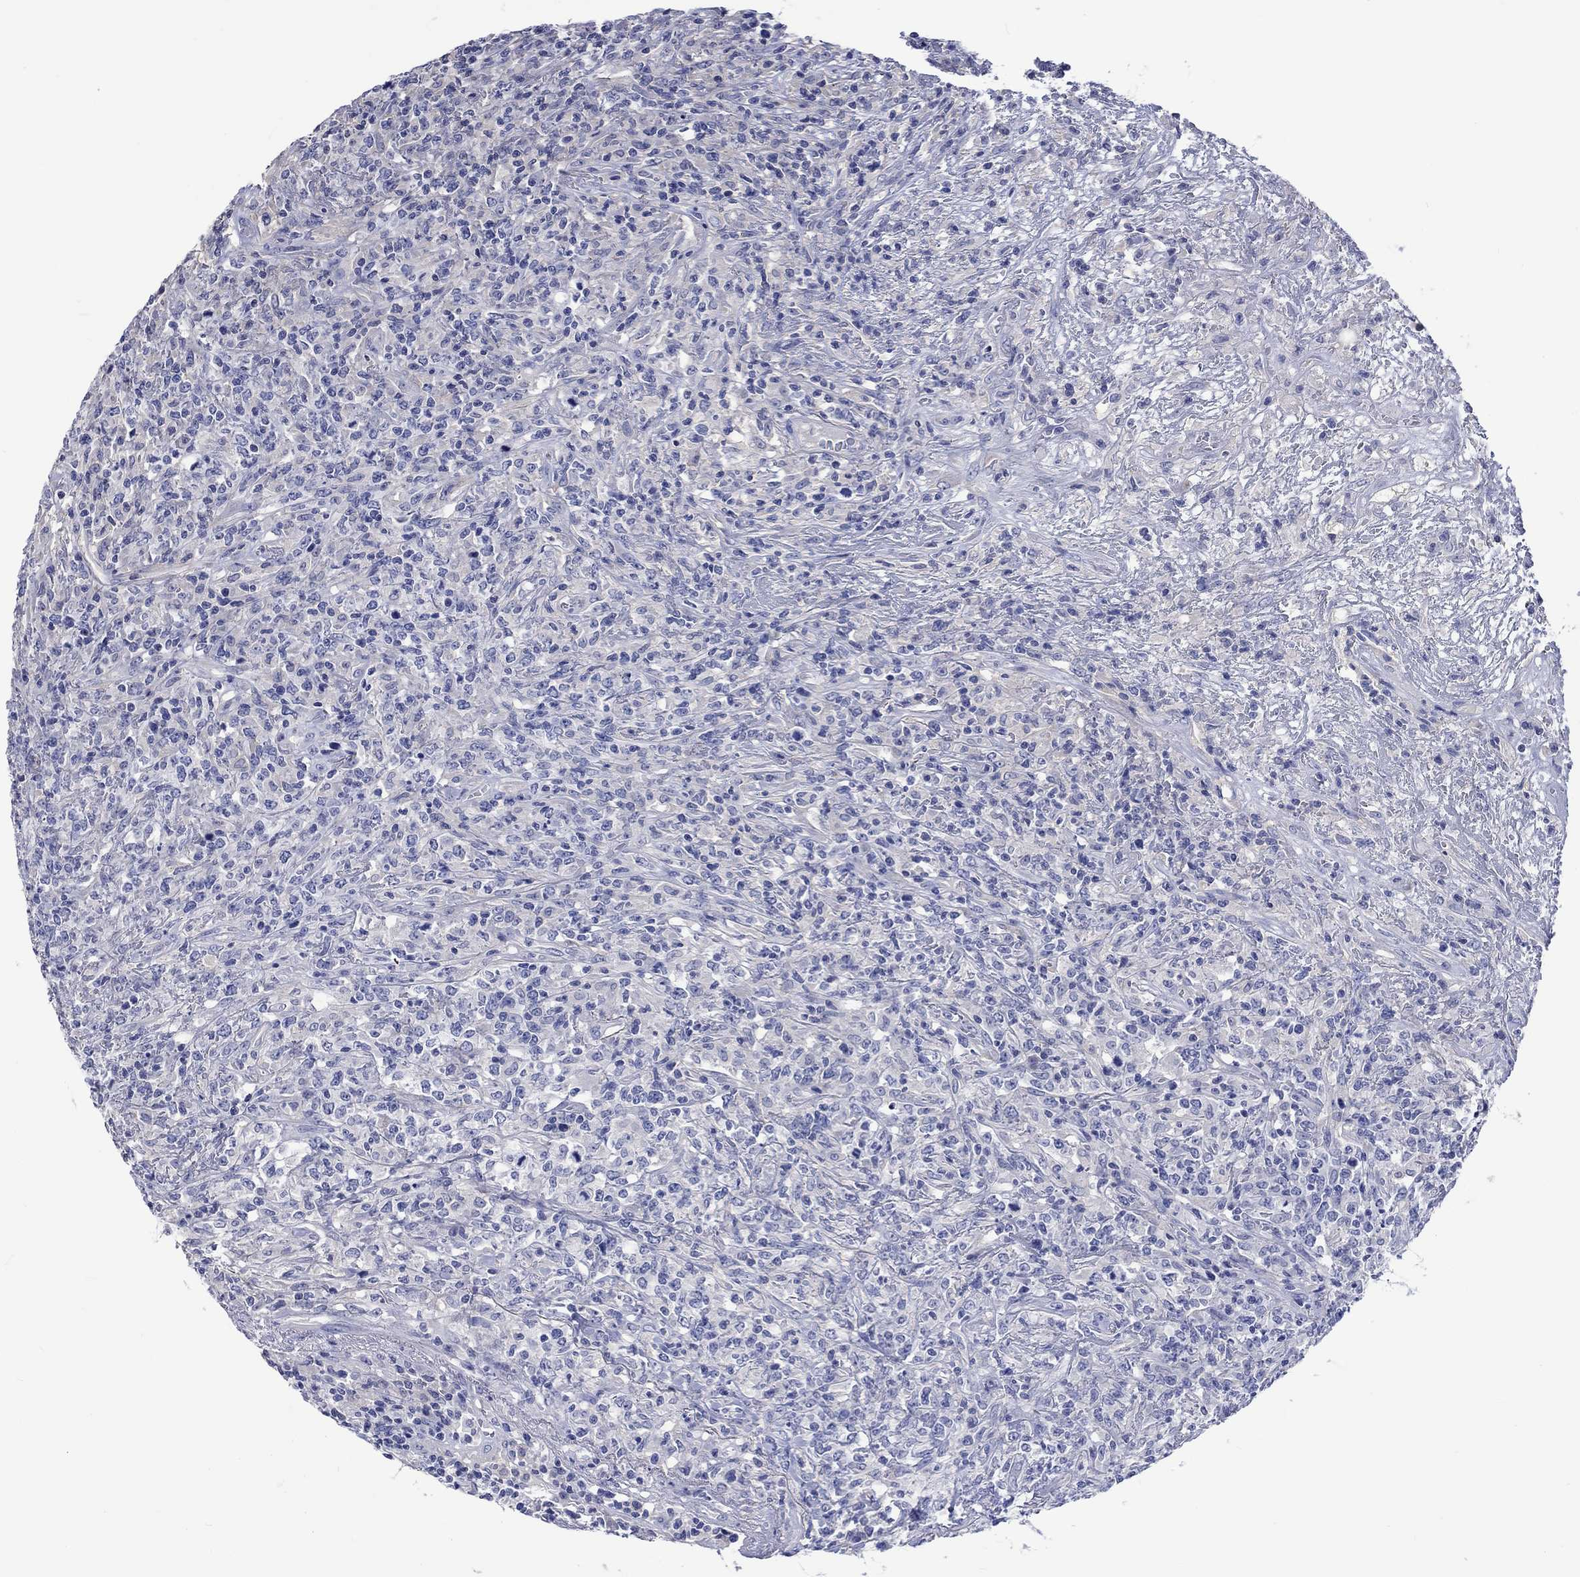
{"staining": {"intensity": "negative", "quantity": "none", "location": "none"}, "tissue": "lymphoma", "cell_type": "Tumor cells", "image_type": "cancer", "snomed": [{"axis": "morphology", "description": "Malignant lymphoma, non-Hodgkin's type, High grade"}, {"axis": "topography", "description": "Lung"}], "caption": "Image shows no significant protein positivity in tumor cells of lymphoma. The staining is performed using DAB (3,3'-diaminobenzidine) brown chromogen with nuclei counter-stained in using hematoxylin.", "gene": "TOMM20L", "patient": {"sex": "male", "age": 79}}